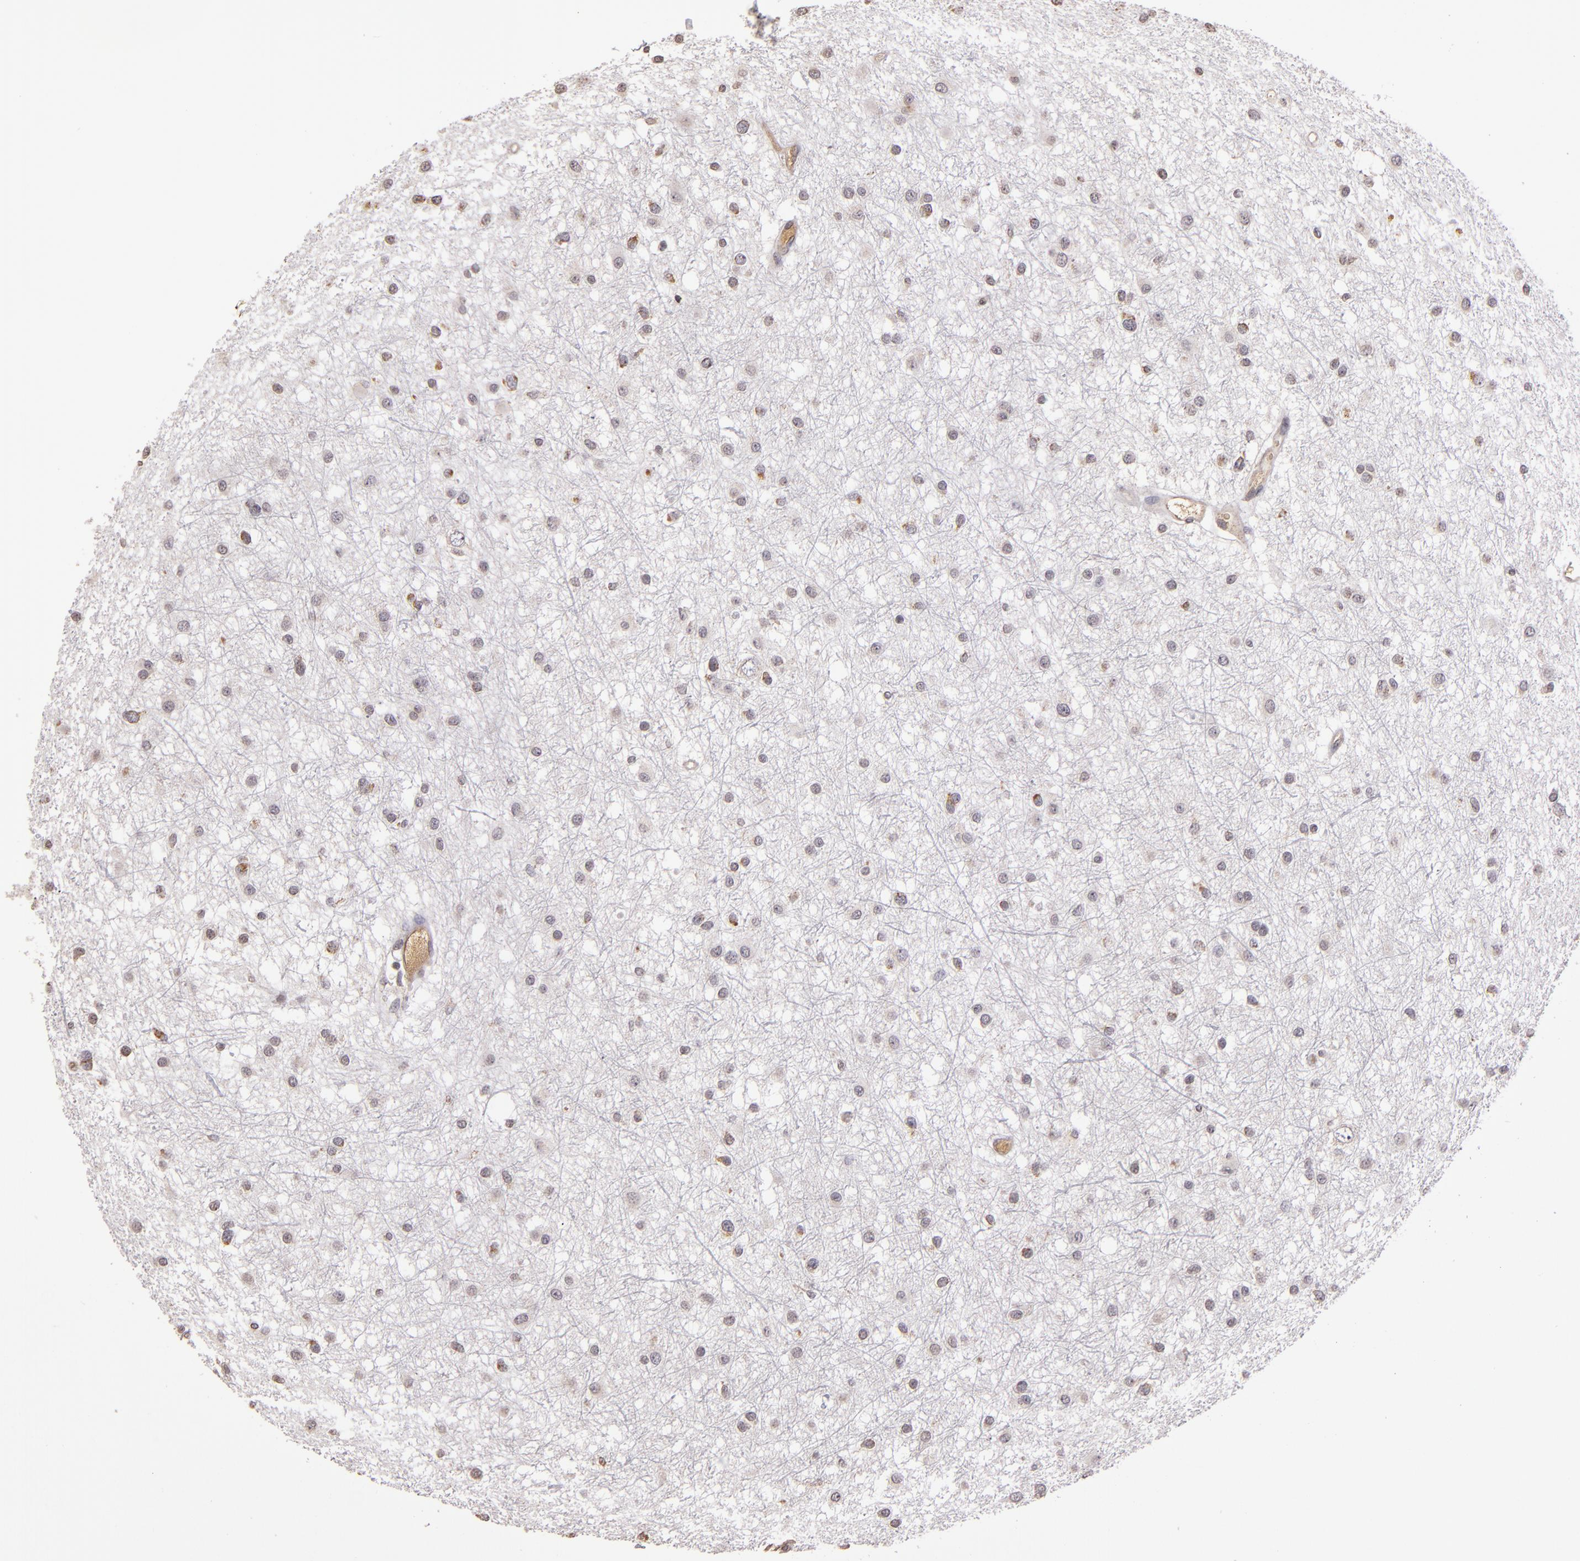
{"staining": {"intensity": "weak", "quantity": "<25%", "location": "cytoplasmic/membranous"}, "tissue": "glioma", "cell_type": "Tumor cells", "image_type": "cancer", "snomed": [{"axis": "morphology", "description": "Glioma, malignant, Low grade"}, {"axis": "topography", "description": "Brain"}], "caption": "High magnification brightfield microscopy of malignant glioma (low-grade) stained with DAB (3,3'-diaminobenzidine) (brown) and counterstained with hematoxylin (blue): tumor cells show no significant staining.", "gene": "ABL1", "patient": {"sex": "female", "age": 36}}